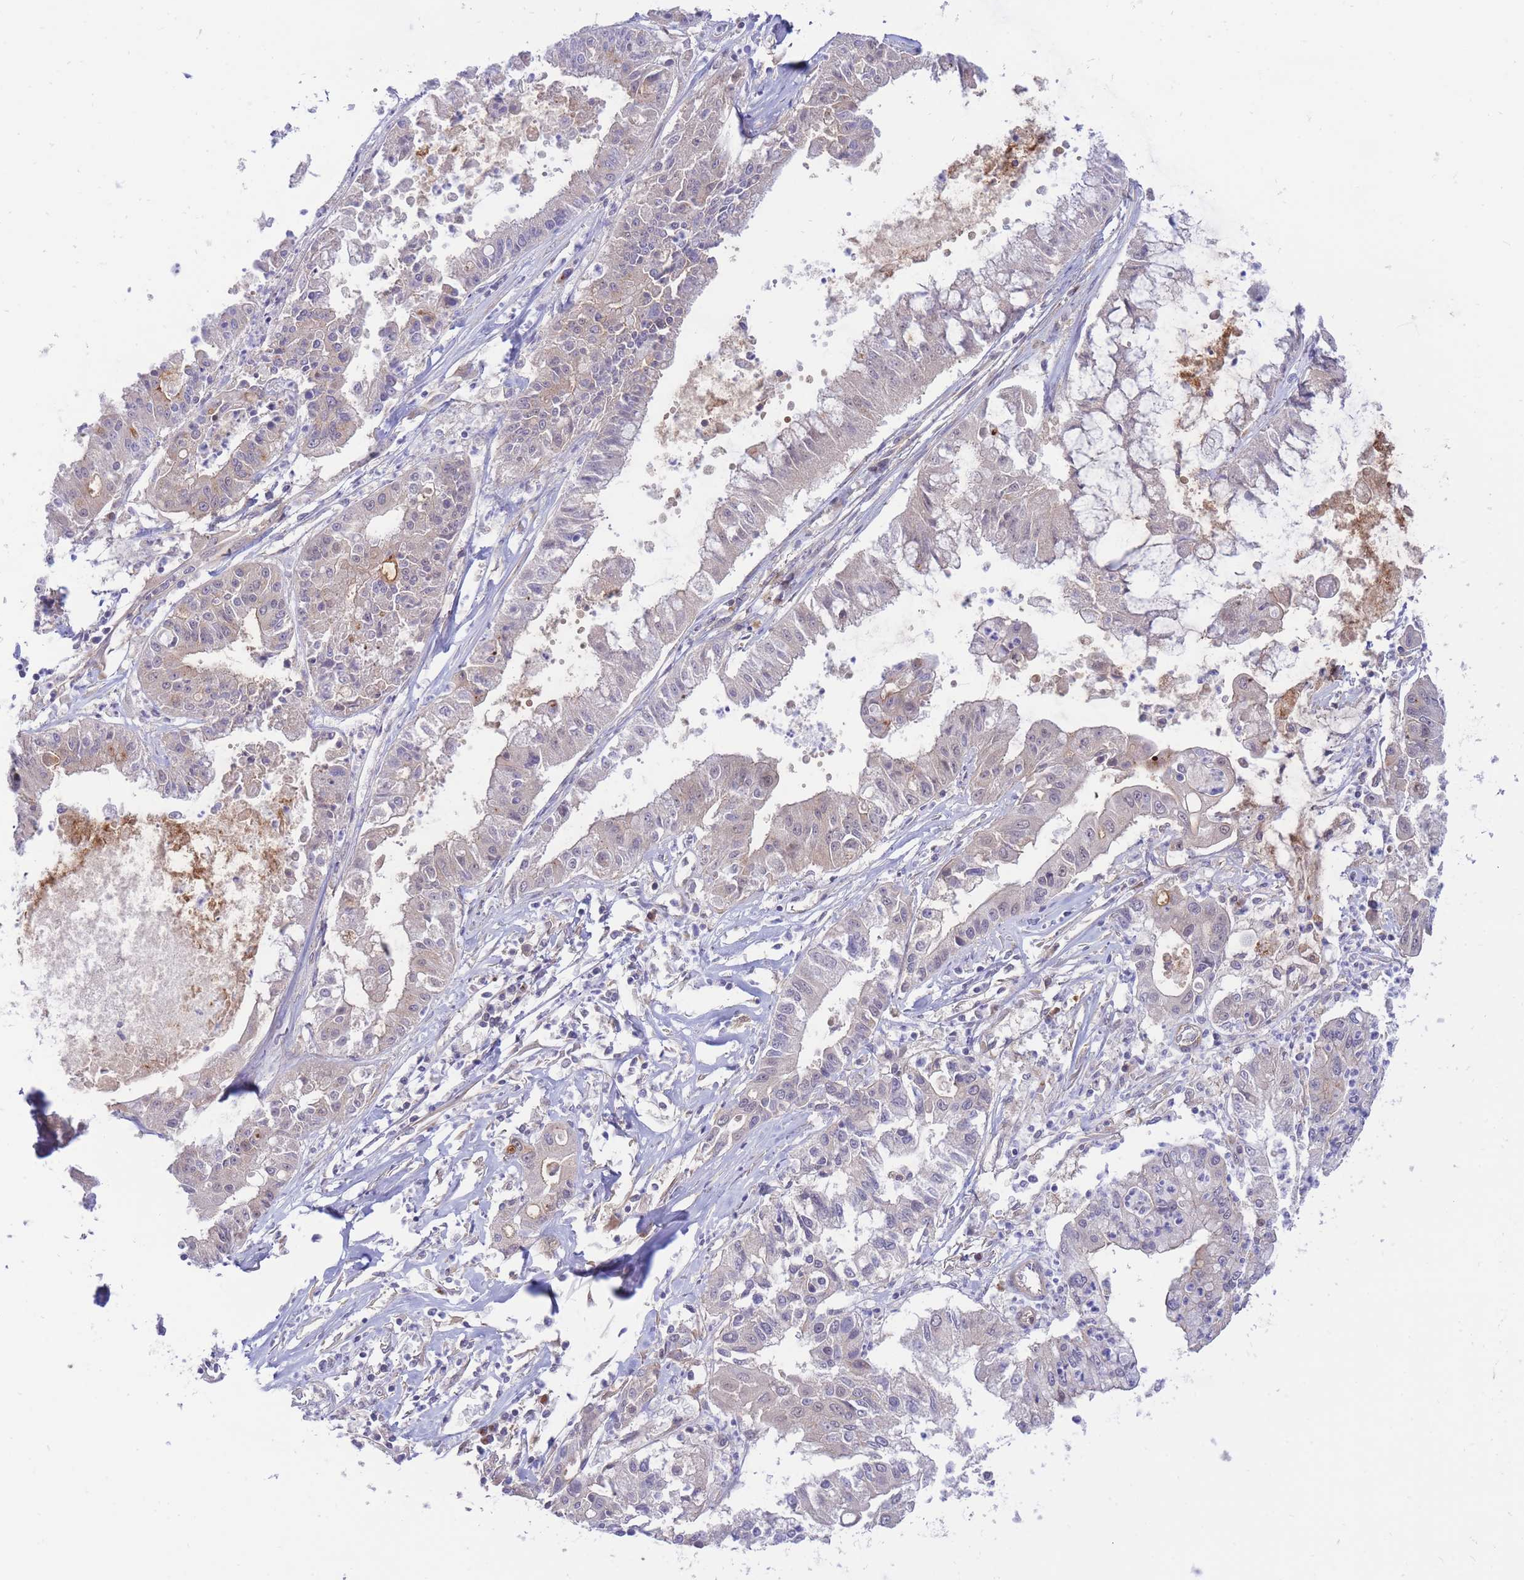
{"staining": {"intensity": "negative", "quantity": "none", "location": "none"}, "tissue": "ovarian cancer", "cell_type": "Tumor cells", "image_type": "cancer", "snomed": [{"axis": "morphology", "description": "Cystadenocarcinoma, mucinous, NOS"}, {"axis": "topography", "description": "Ovary"}], "caption": "Immunohistochemistry (IHC) of ovarian mucinous cystadenocarcinoma displays no positivity in tumor cells.", "gene": "APOL4", "patient": {"sex": "female", "age": 70}}